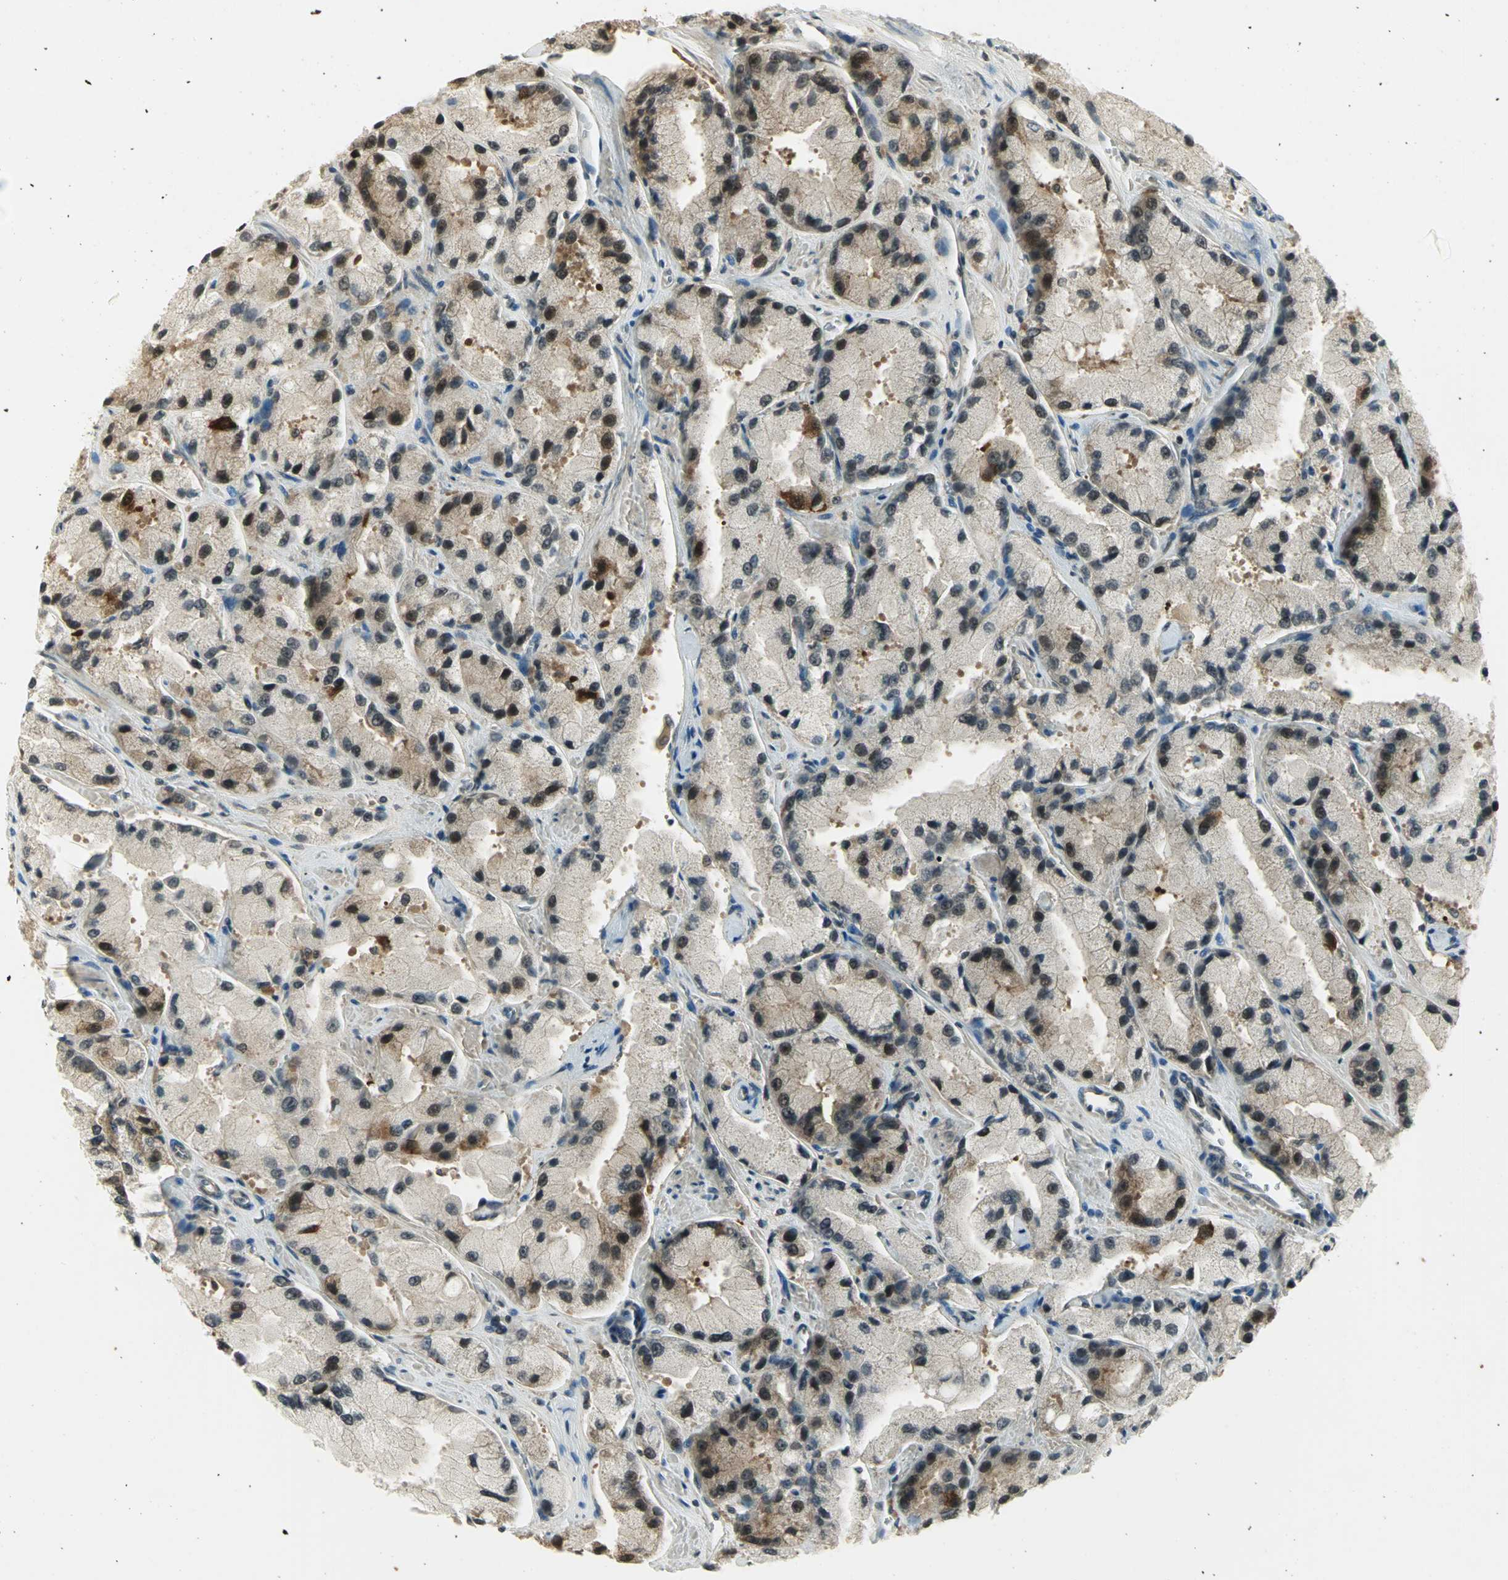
{"staining": {"intensity": "moderate", "quantity": "25%-75%", "location": "cytoplasmic/membranous,nuclear"}, "tissue": "prostate cancer", "cell_type": "Tumor cells", "image_type": "cancer", "snomed": [{"axis": "morphology", "description": "Adenocarcinoma, High grade"}, {"axis": "topography", "description": "Prostate"}], "caption": "Protein analysis of prostate cancer (high-grade adenocarcinoma) tissue shows moderate cytoplasmic/membranous and nuclear positivity in about 25%-75% of tumor cells. (Brightfield microscopy of DAB IHC at high magnification).", "gene": "CDC34", "patient": {"sex": "male", "age": 58}}